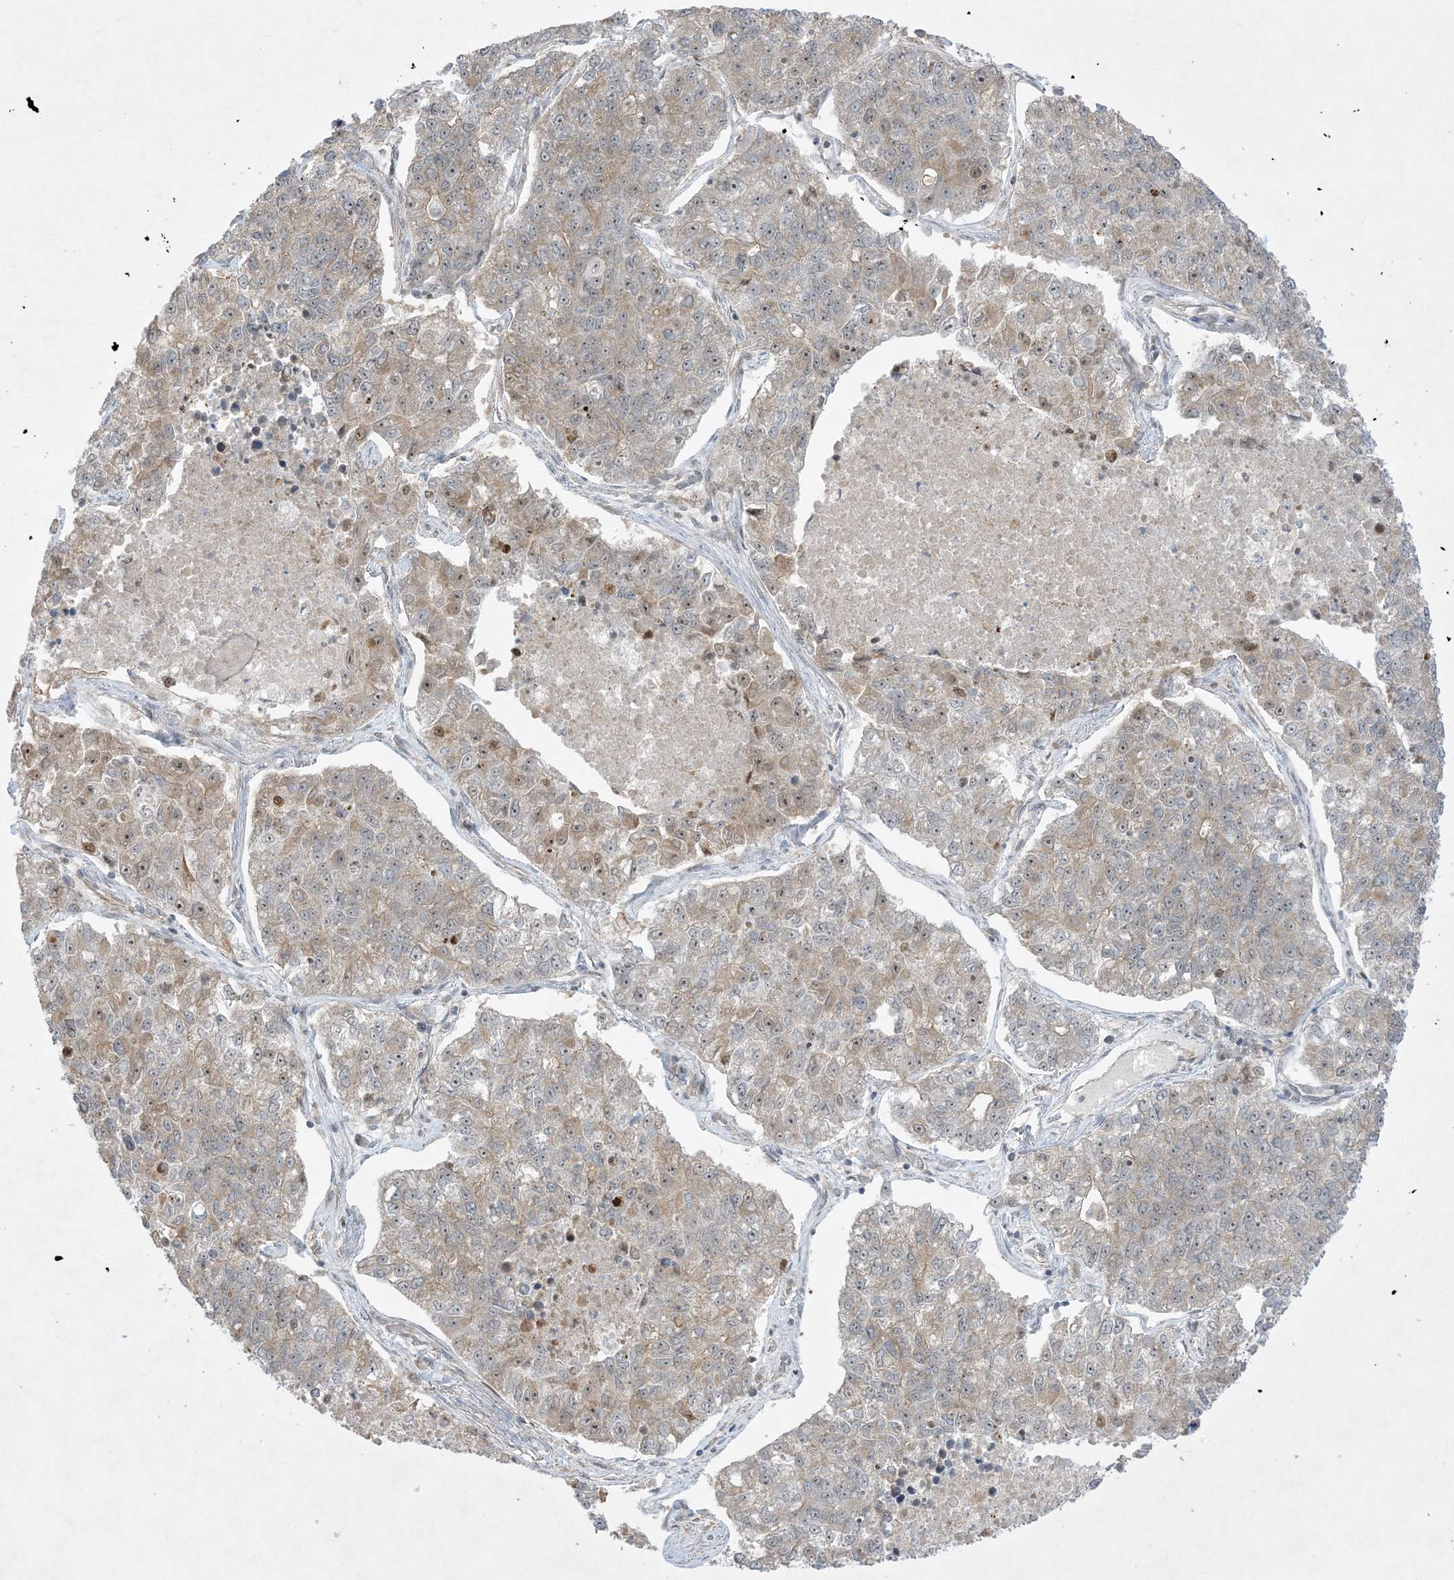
{"staining": {"intensity": "weak", "quantity": "25%-75%", "location": "cytoplasmic/membranous,nuclear"}, "tissue": "lung cancer", "cell_type": "Tumor cells", "image_type": "cancer", "snomed": [{"axis": "morphology", "description": "Adenocarcinoma, NOS"}, {"axis": "topography", "description": "Lung"}], "caption": "DAB (3,3'-diaminobenzidine) immunohistochemical staining of human lung adenocarcinoma shows weak cytoplasmic/membranous and nuclear protein expression in about 25%-75% of tumor cells.", "gene": "SOGA3", "patient": {"sex": "male", "age": 49}}